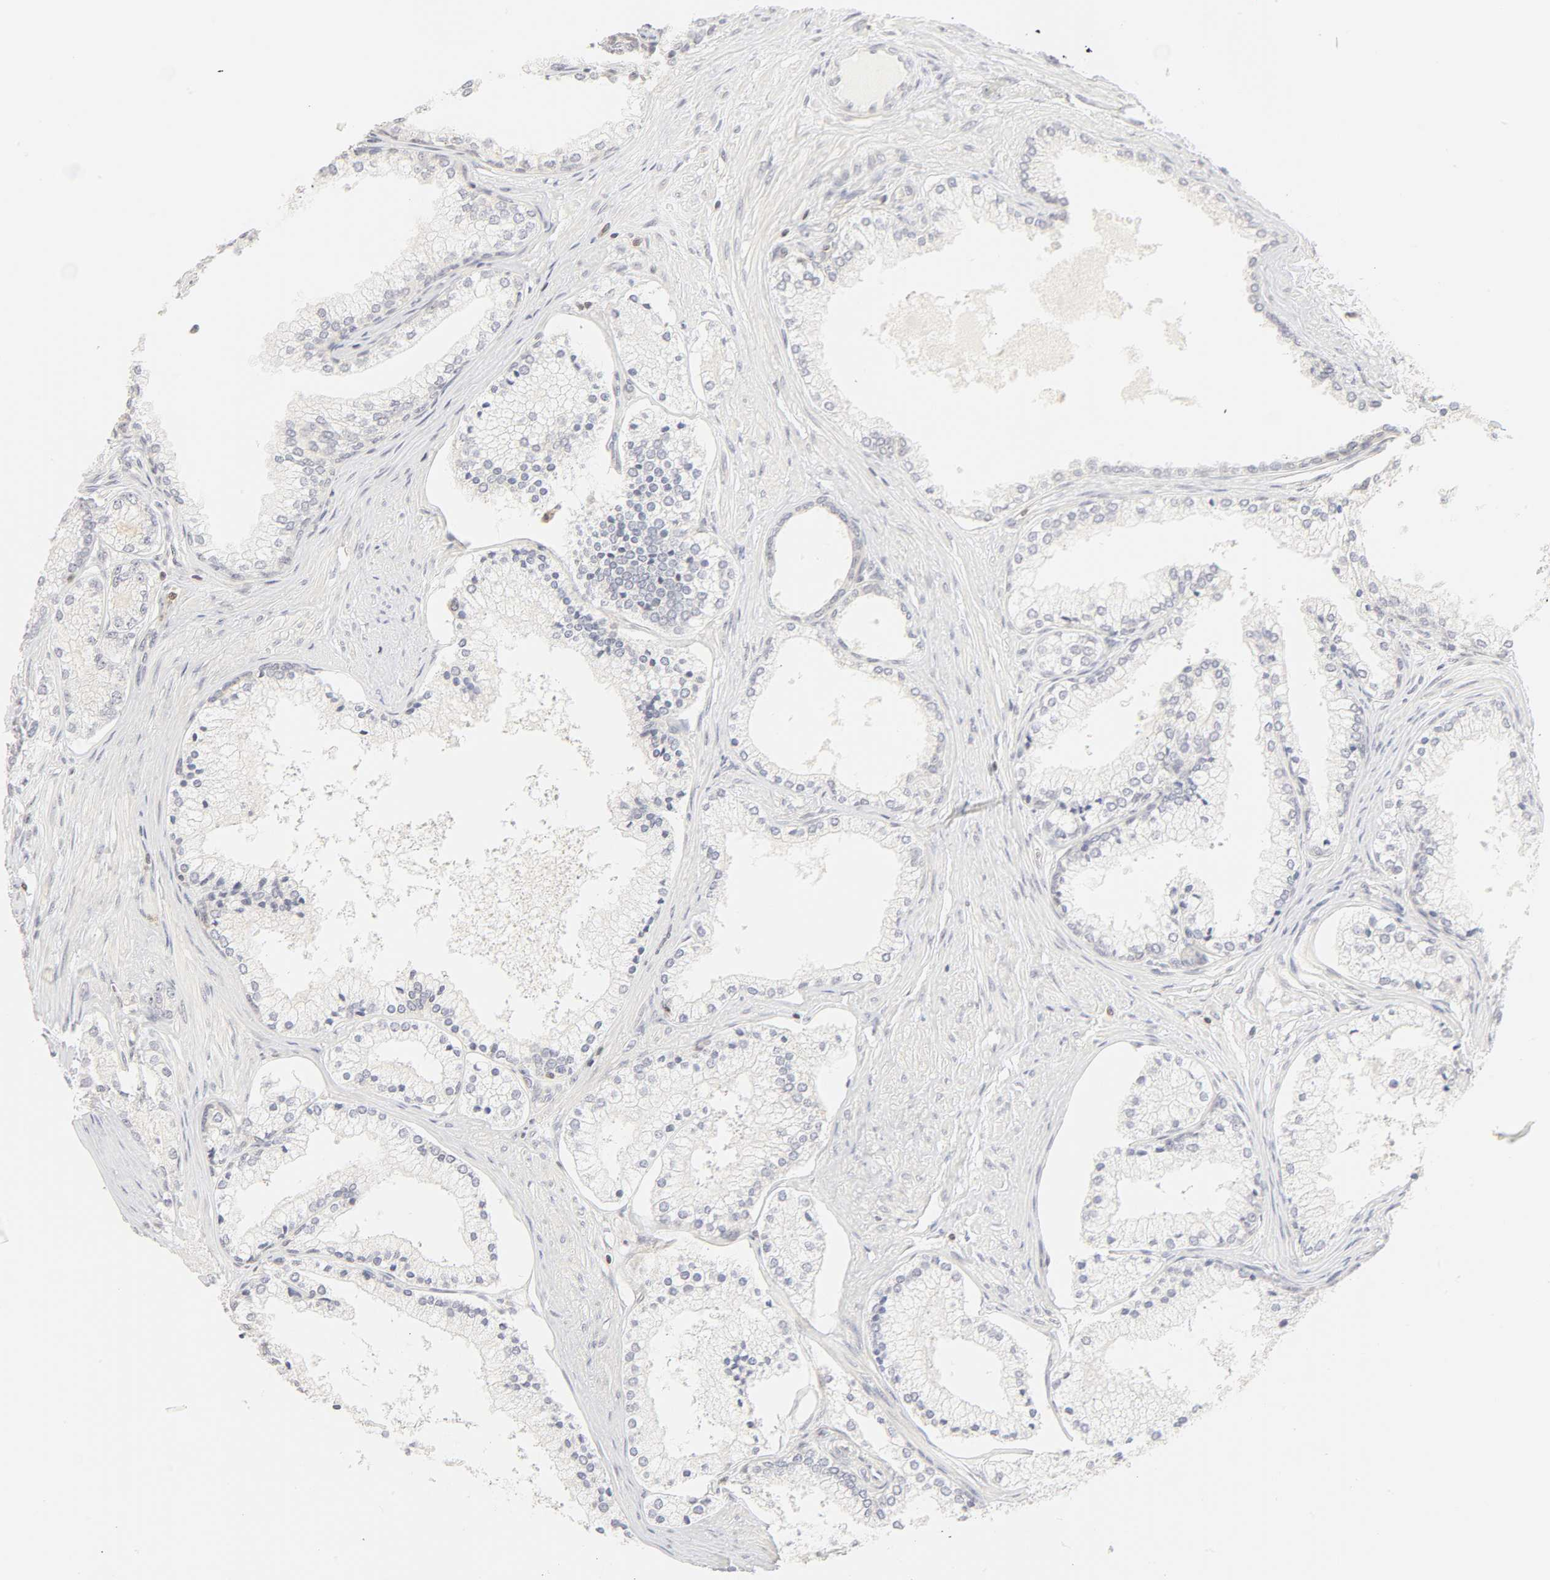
{"staining": {"intensity": "negative", "quantity": "none", "location": "none"}, "tissue": "prostate cancer", "cell_type": "Tumor cells", "image_type": "cancer", "snomed": [{"axis": "morphology", "description": "Adenocarcinoma, Low grade"}, {"axis": "topography", "description": "Prostate"}], "caption": "A histopathology image of low-grade adenocarcinoma (prostate) stained for a protein displays no brown staining in tumor cells.", "gene": "KIF2A", "patient": {"sex": "male", "age": 71}}